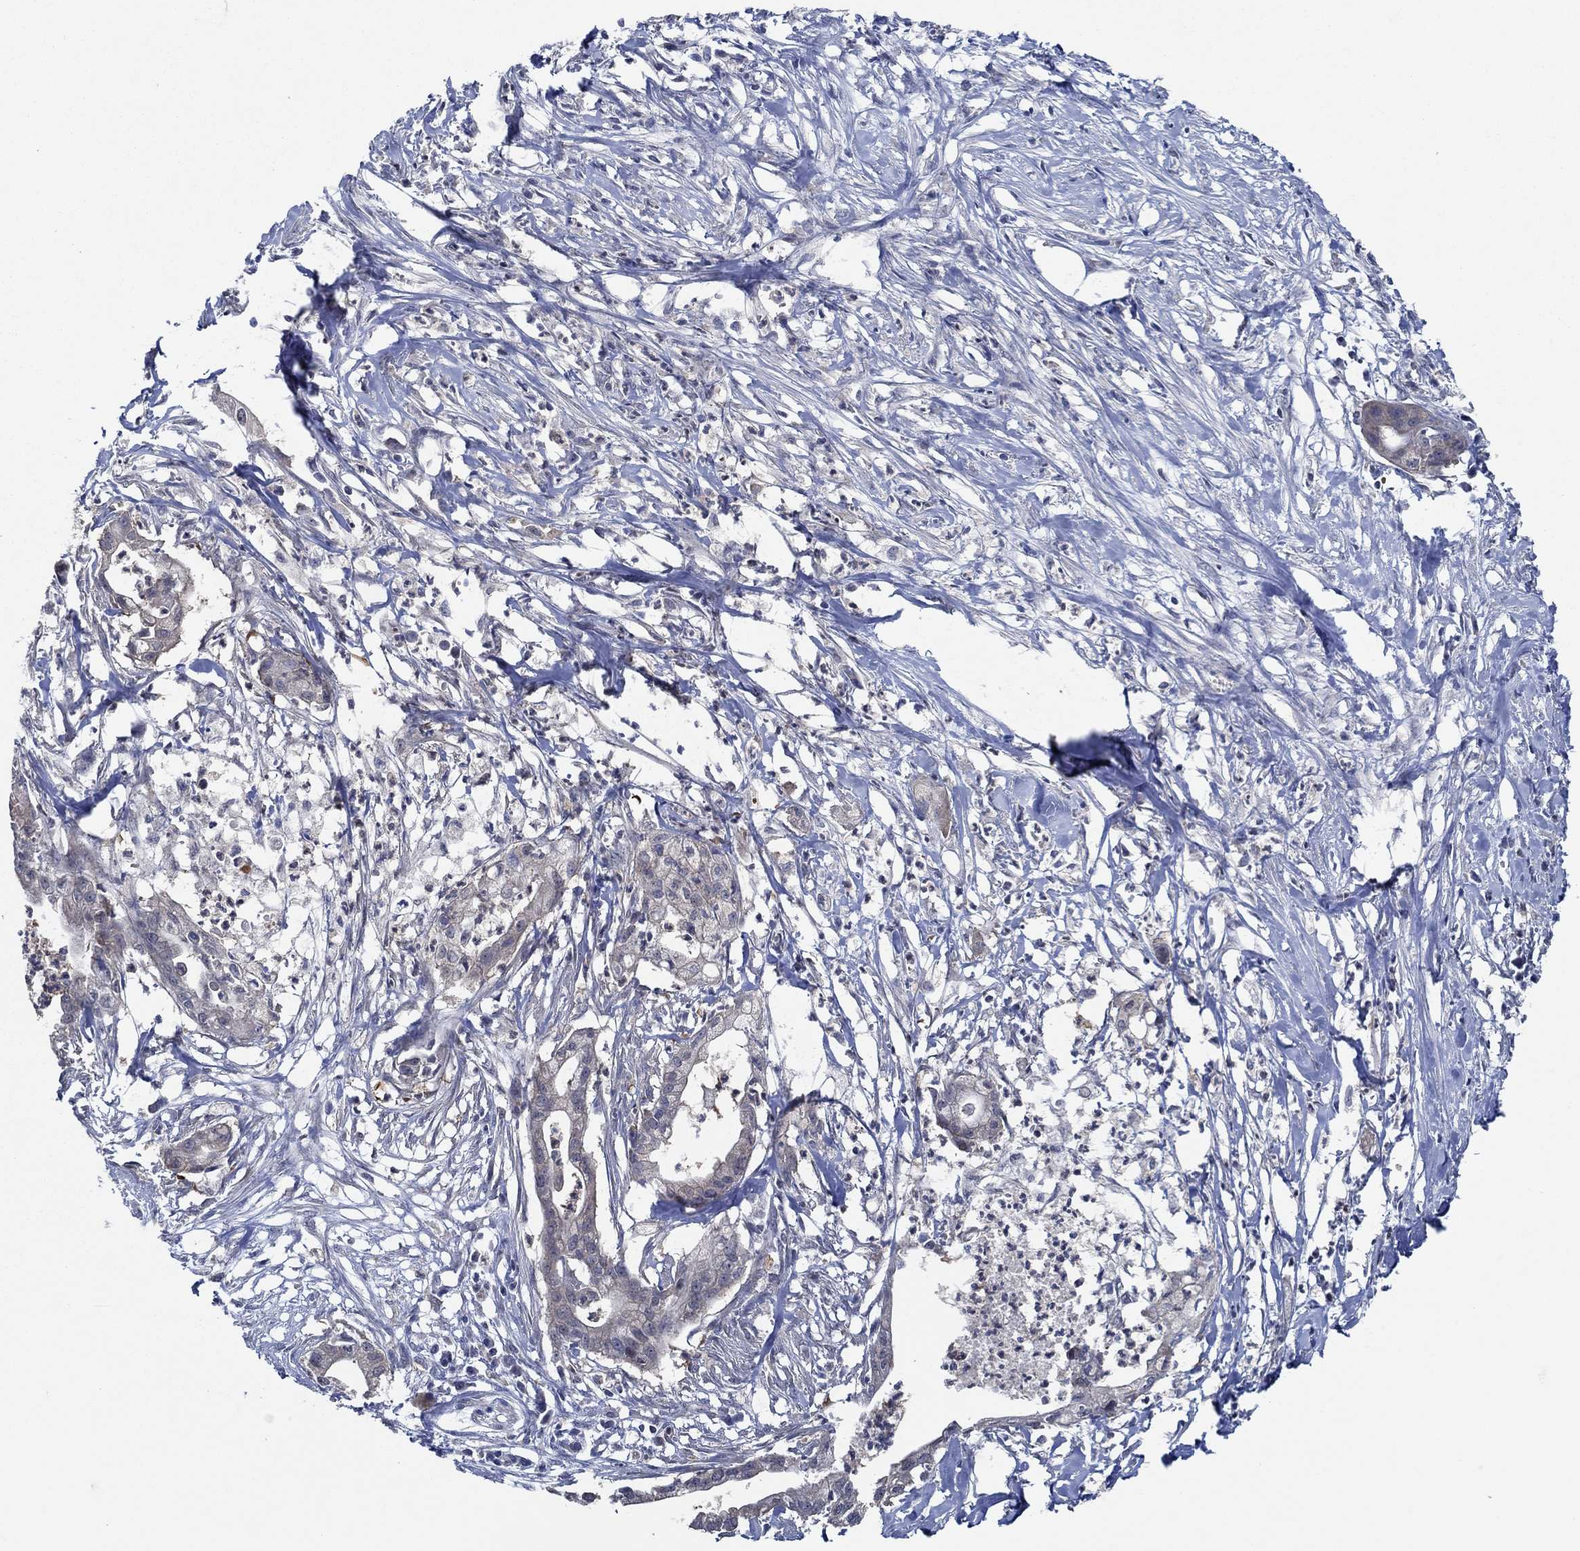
{"staining": {"intensity": "weak", "quantity": "<25%", "location": "cytoplasmic/membranous"}, "tissue": "pancreatic cancer", "cell_type": "Tumor cells", "image_type": "cancer", "snomed": [{"axis": "morphology", "description": "Normal tissue, NOS"}, {"axis": "morphology", "description": "Adenocarcinoma, NOS"}, {"axis": "topography", "description": "Pancreas"}], "caption": "Tumor cells are negative for protein expression in human pancreatic adenocarcinoma.", "gene": "DACT1", "patient": {"sex": "female", "age": 58}}